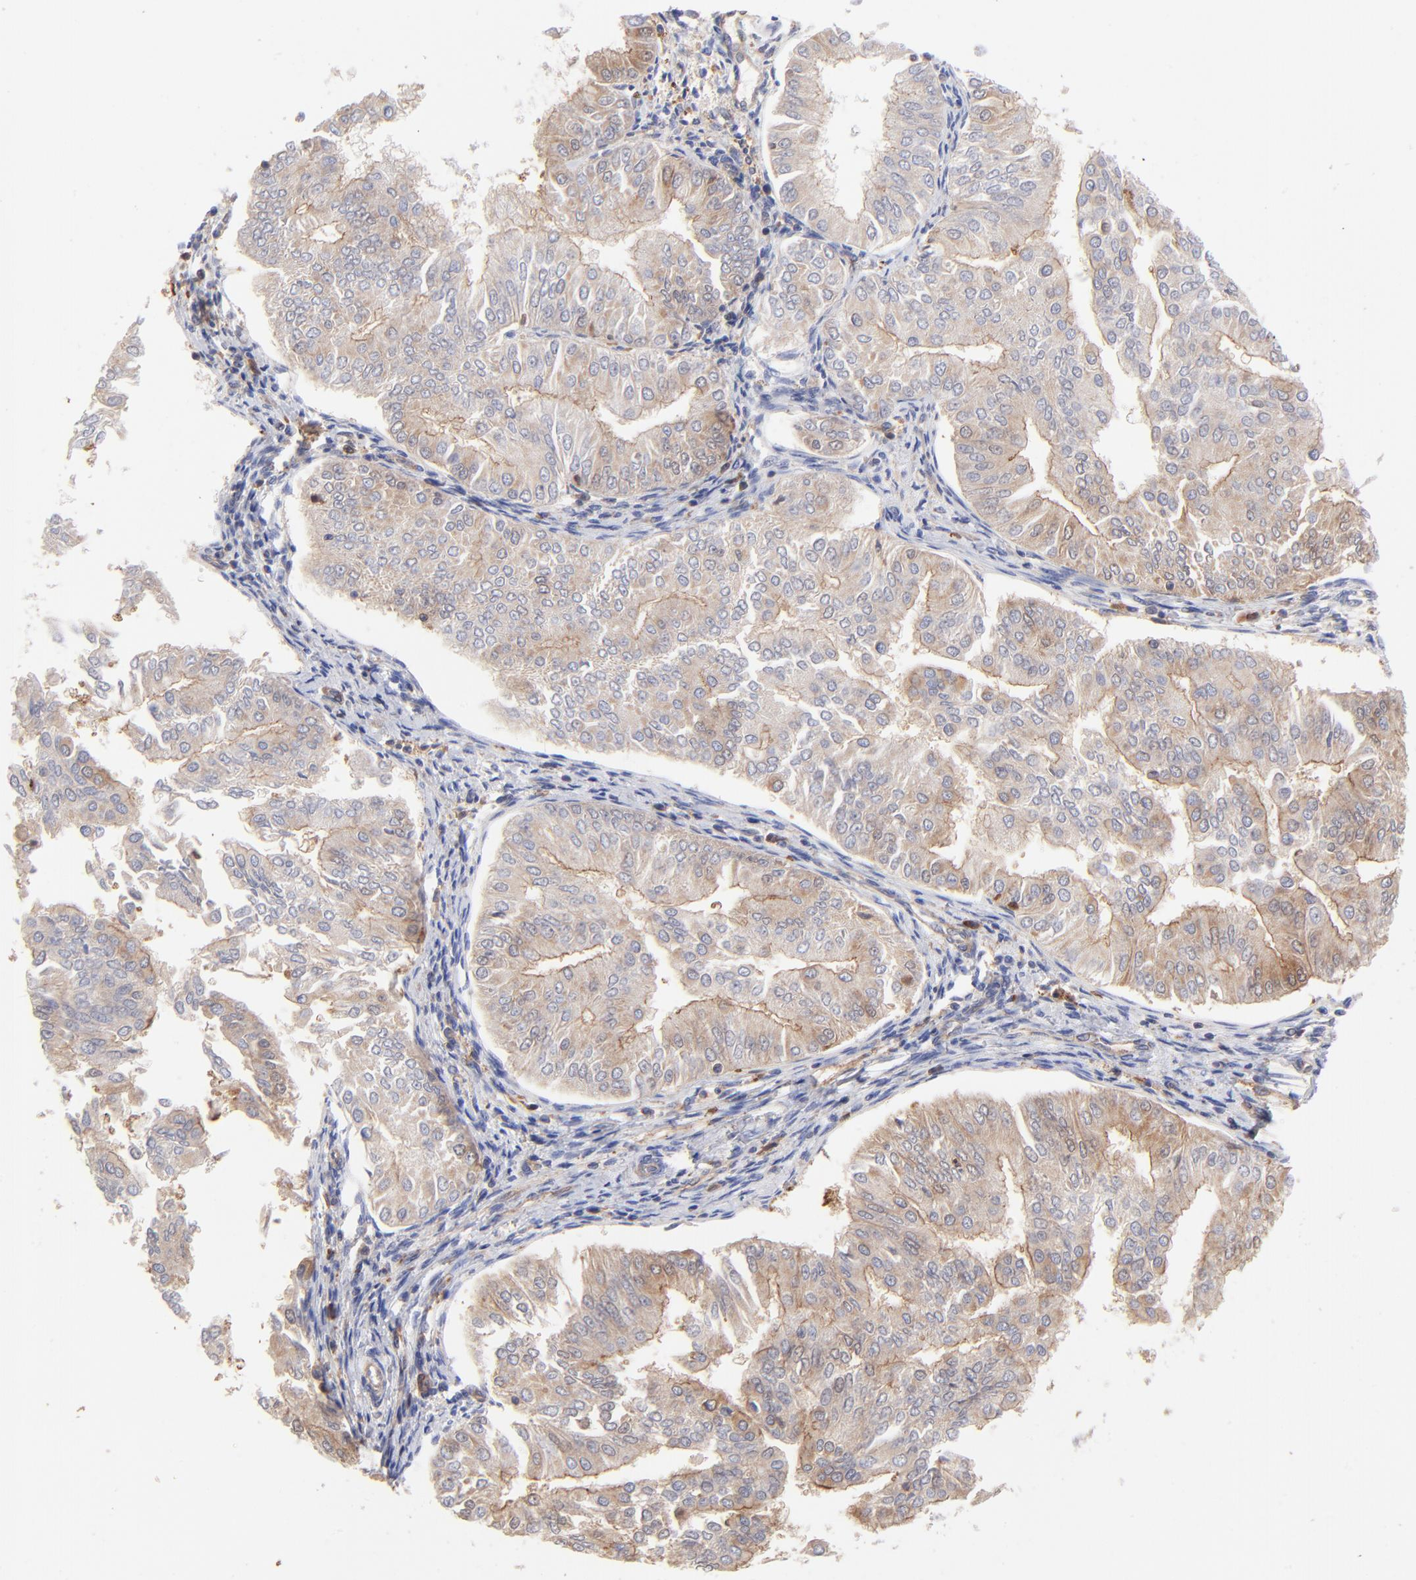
{"staining": {"intensity": "weak", "quantity": ">75%", "location": "cytoplasmic/membranous"}, "tissue": "endometrial cancer", "cell_type": "Tumor cells", "image_type": "cancer", "snomed": [{"axis": "morphology", "description": "Adenocarcinoma, NOS"}, {"axis": "topography", "description": "Endometrium"}], "caption": "The micrograph reveals immunohistochemical staining of endometrial cancer (adenocarcinoma). There is weak cytoplasmic/membranous staining is appreciated in approximately >75% of tumor cells. The protein of interest is stained brown, and the nuclei are stained in blue (DAB IHC with brightfield microscopy, high magnification).", "gene": "DCTPP1", "patient": {"sex": "female", "age": 53}}